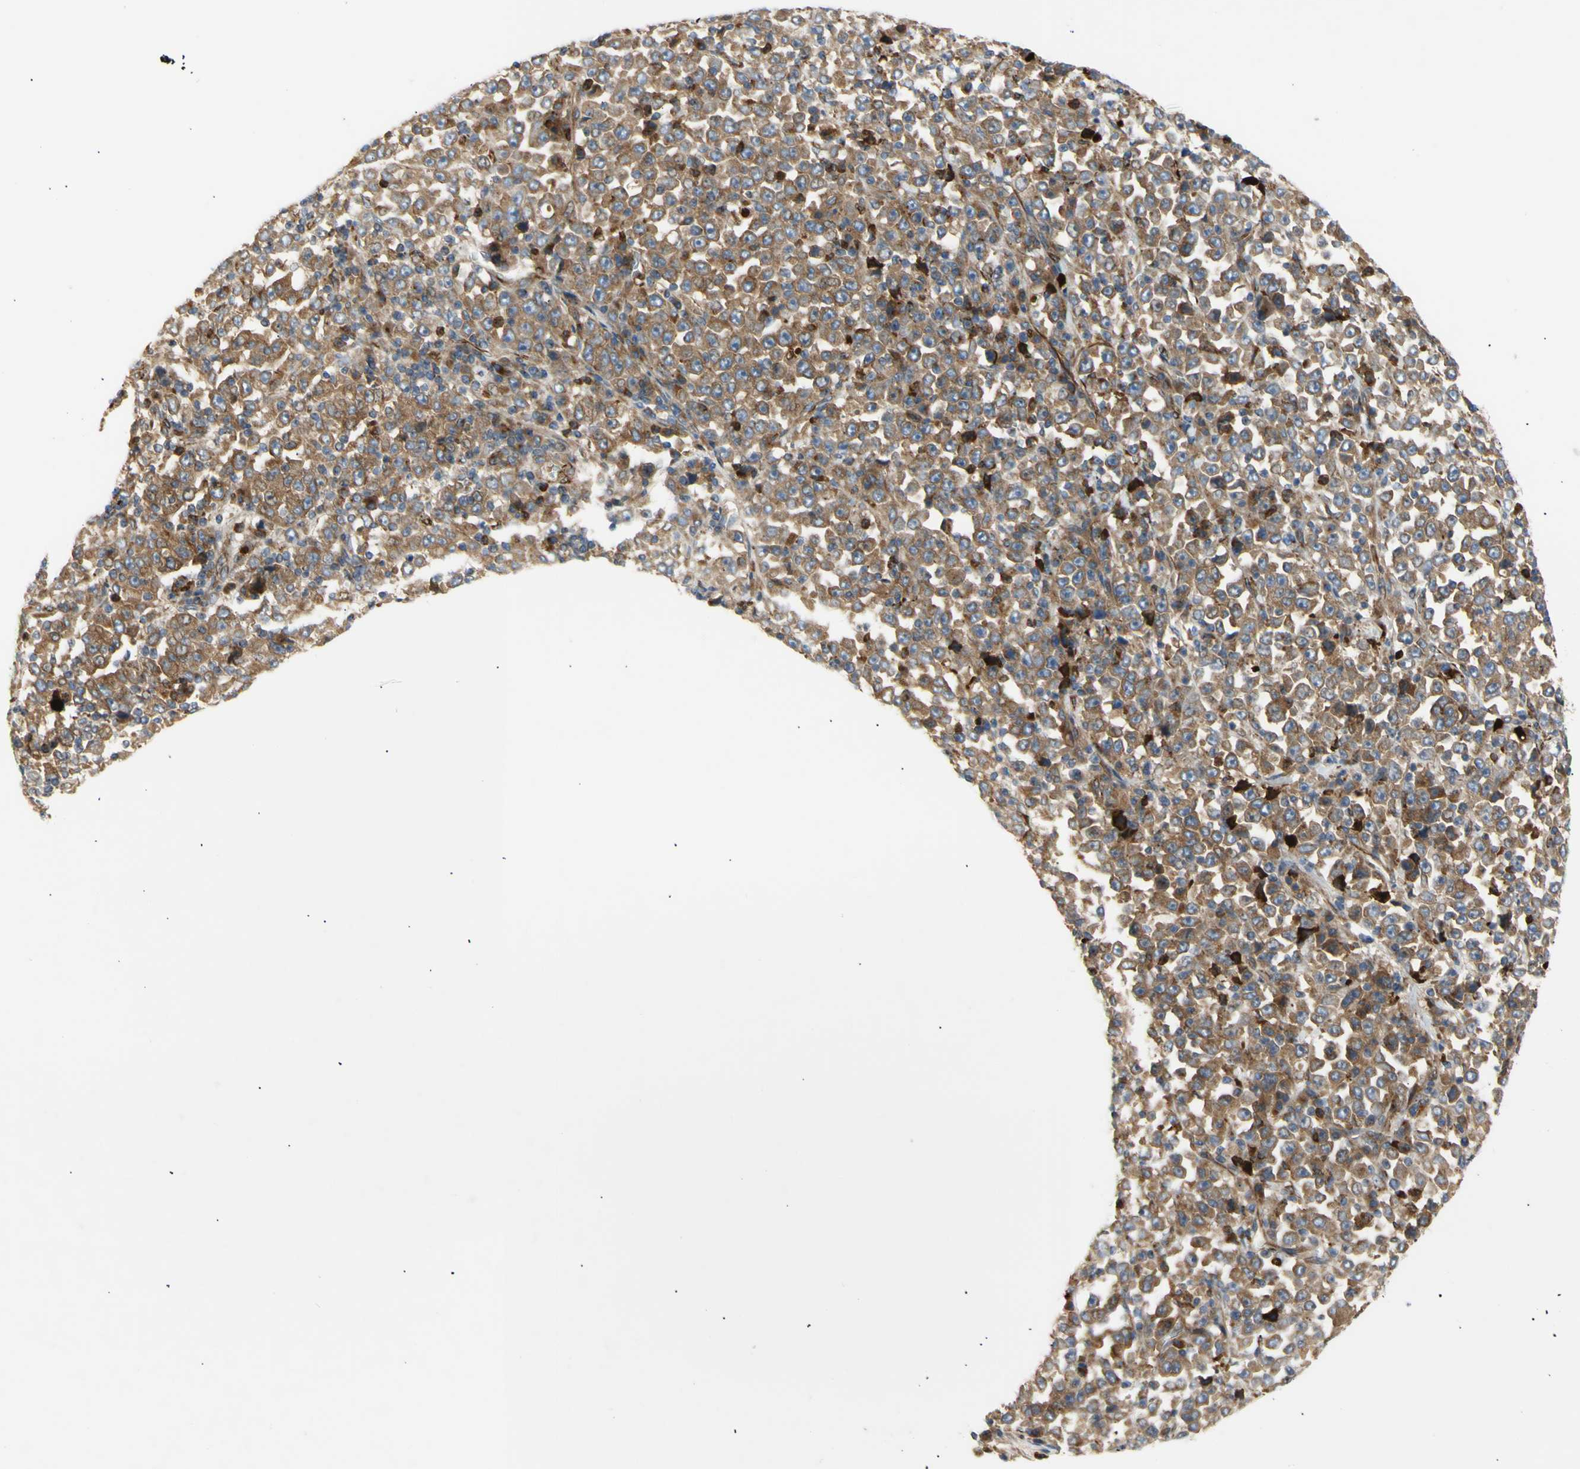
{"staining": {"intensity": "moderate", "quantity": ">75%", "location": "cytoplasmic/membranous"}, "tissue": "stomach cancer", "cell_type": "Tumor cells", "image_type": "cancer", "snomed": [{"axis": "morphology", "description": "Normal tissue, NOS"}, {"axis": "morphology", "description": "Adenocarcinoma, NOS"}, {"axis": "topography", "description": "Stomach, upper"}, {"axis": "topography", "description": "Stomach"}], "caption": "Human adenocarcinoma (stomach) stained for a protein (brown) exhibits moderate cytoplasmic/membranous positive expression in about >75% of tumor cells.", "gene": "TUBG2", "patient": {"sex": "male", "age": 59}}